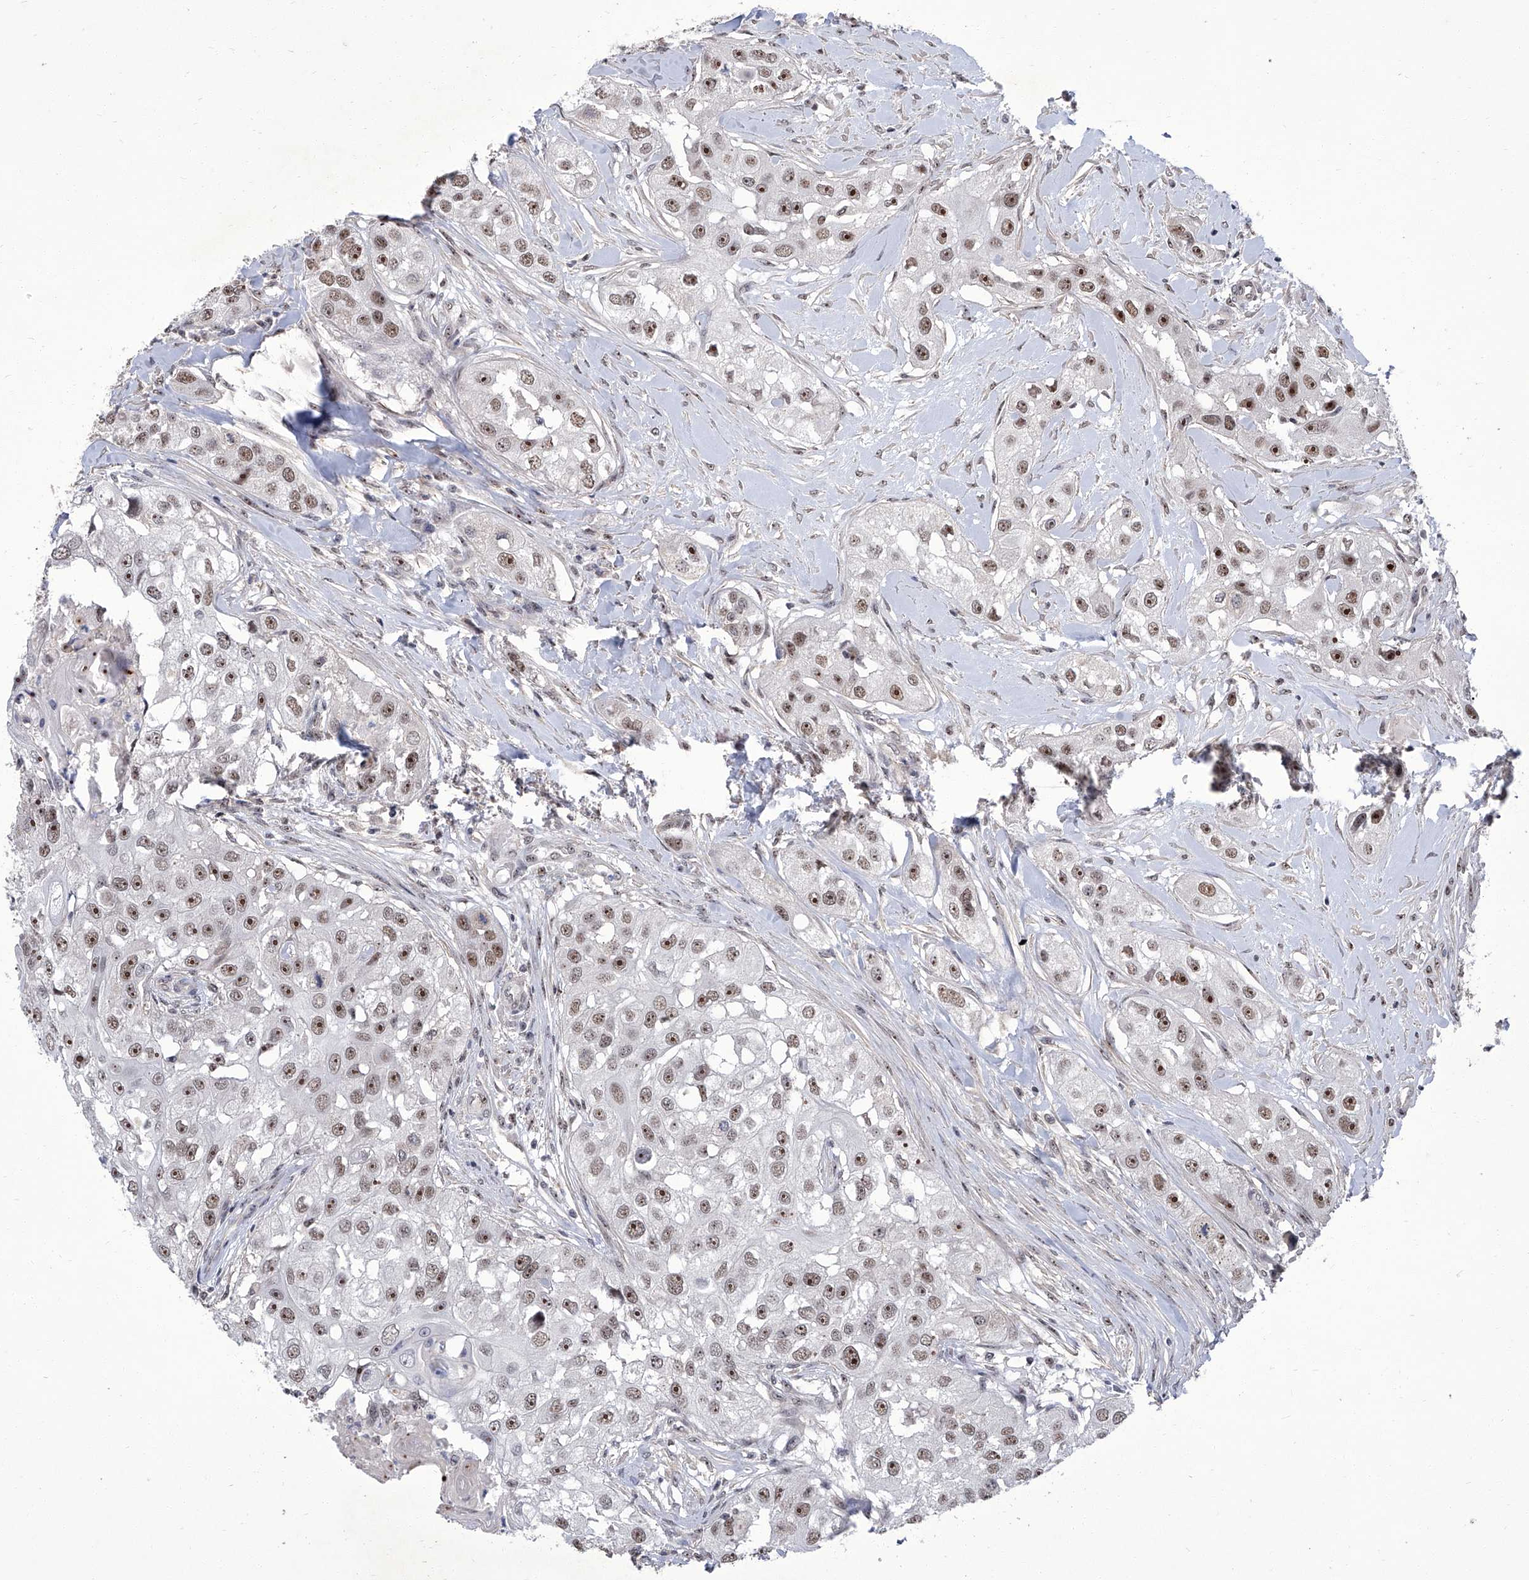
{"staining": {"intensity": "moderate", "quantity": ">75%", "location": "nuclear"}, "tissue": "head and neck cancer", "cell_type": "Tumor cells", "image_type": "cancer", "snomed": [{"axis": "morphology", "description": "Normal tissue, NOS"}, {"axis": "morphology", "description": "Squamous cell carcinoma, NOS"}, {"axis": "topography", "description": "Skeletal muscle"}, {"axis": "topography", "description": "Head-Neck"}], "caption": "Immunohistochemical staining of head and neck cancer demonstrates medium levels of moderate nuclear positivity in about >75% of tumor cells.", "gene": "CMTR1", "patient": {"sex": "male", "age": 51}}